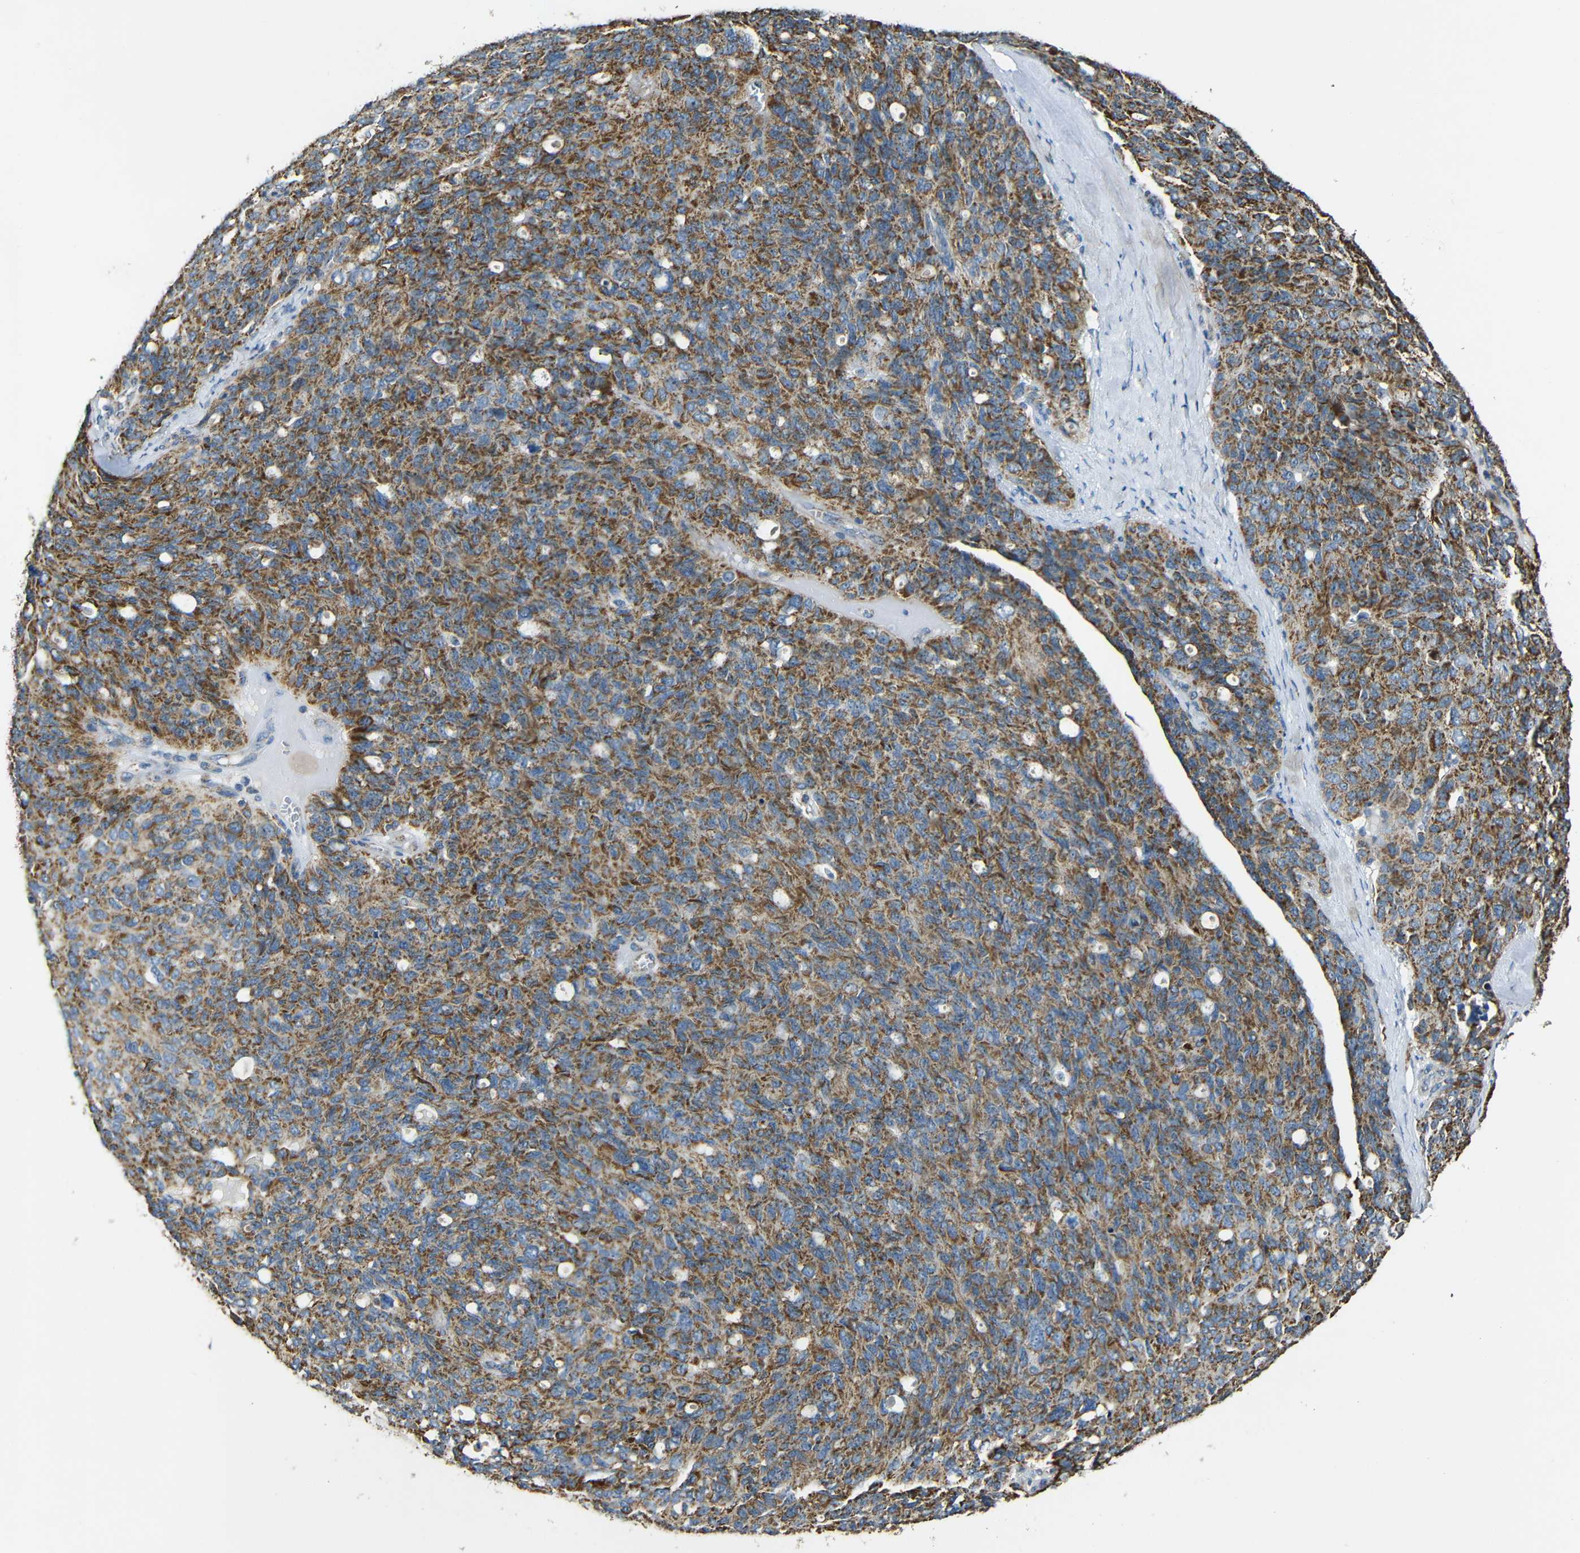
{"staining": {"intensity": "moderate", "quantity": ">75%", "location": "cytoplasmic/membranous"}, "tissue": "ovarian cancer", "cell_type": "Tumor cells", "image_type": "cancer", "snomed": [{"axis": "morphology", "description": "Carcinoma, endometroid"}, {"axis": "topography", "description": "Ovary"}], "caption": "Immunohistochemistry (DAB (3,3'-diaminobenzidine)) staining of human ovarian endometroid carcinoma reveals moderate cytoplasmic/membranous protein positivity in about >75% of tumor cells. Immunohistochemistry (ihc) stains the protein in brown and the nuclei are stained blue.", "gene": "NR3C2", "patient": {"sex": "female", "age": 60}}